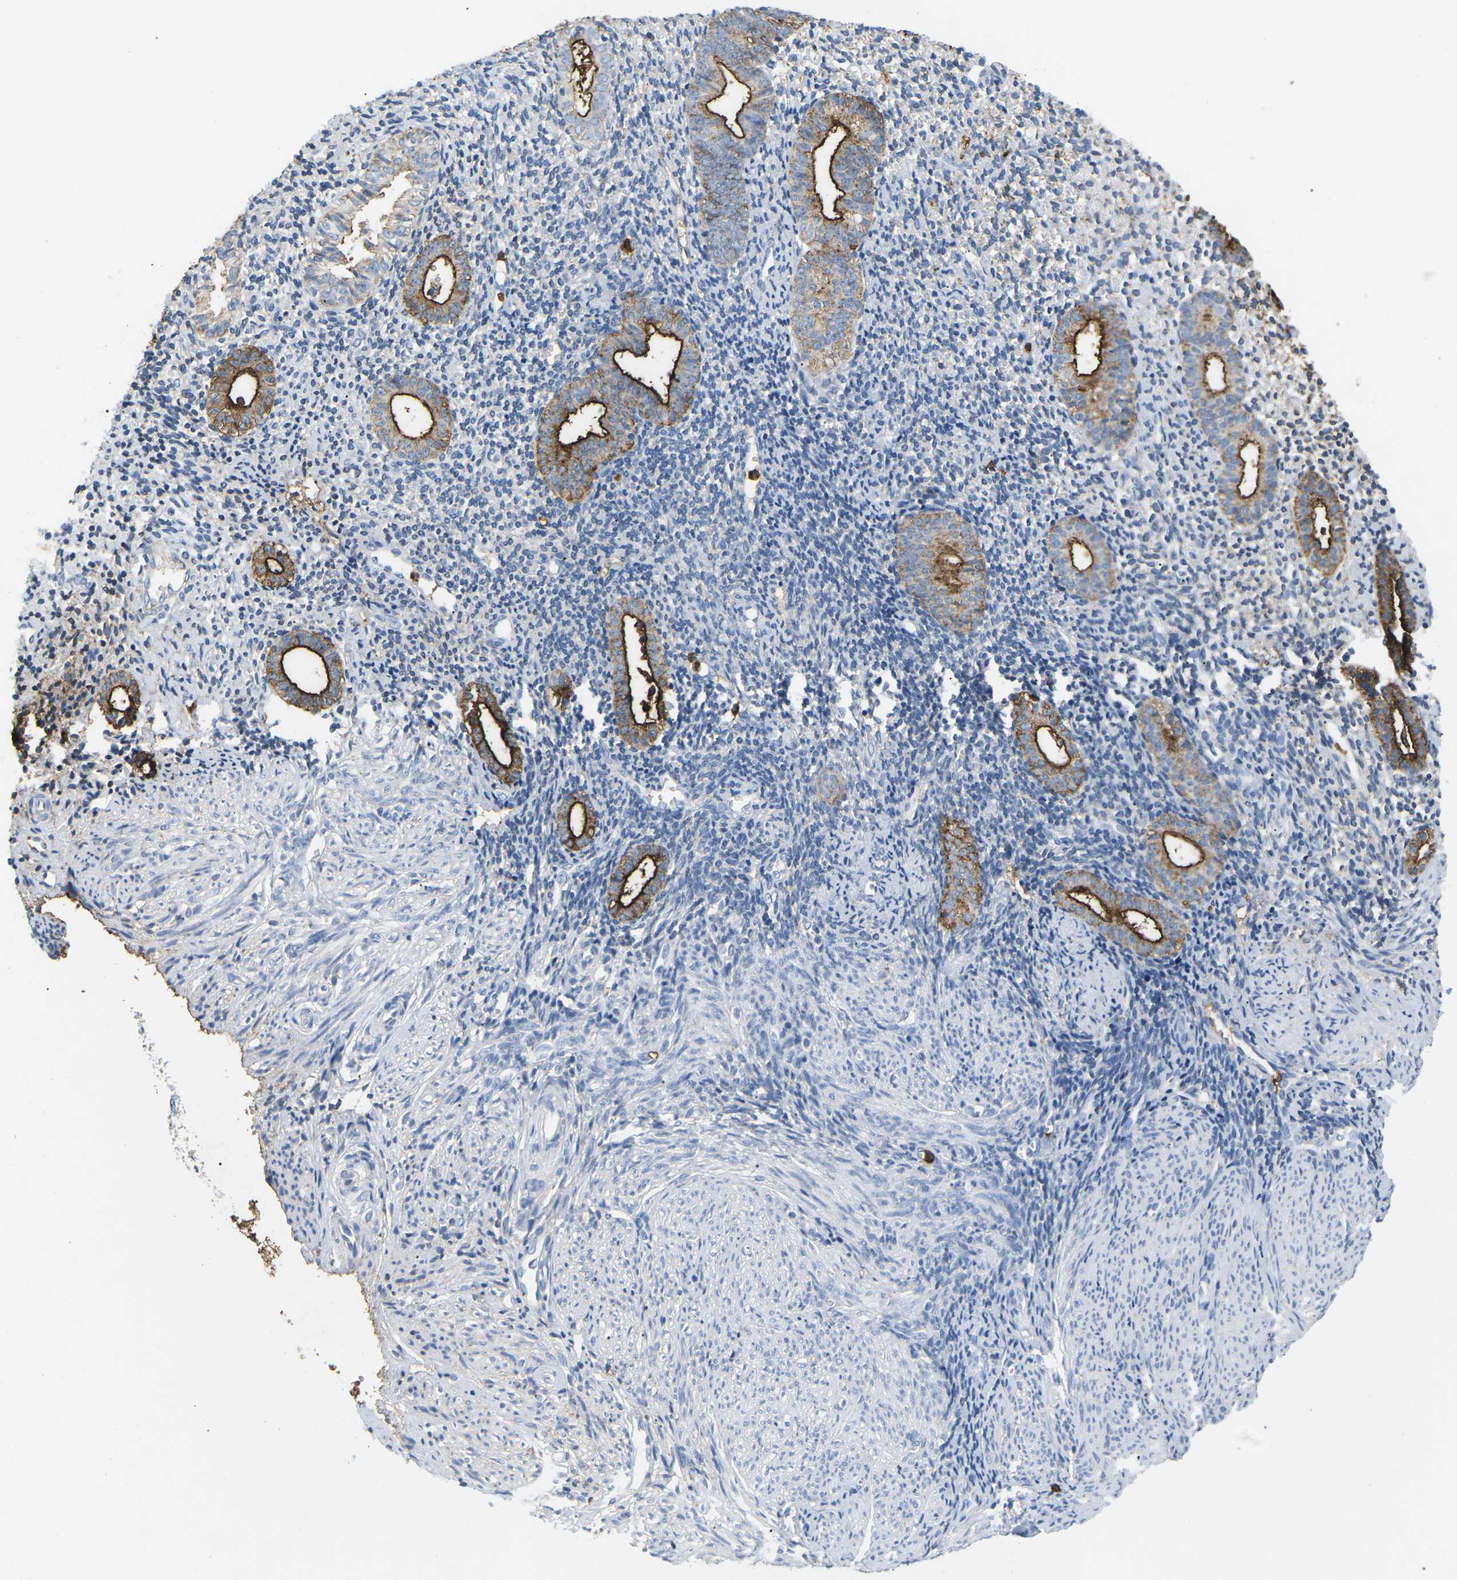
{"staining": {"intensity": "negative", "quantity": "none", "location": "none"}, "tissue": "endometrium", "cell_type": "Cells in endometrial stroma", "image_type": "normal", "snomed": [{"axis": "morphology", "description": "Normal tissue, NOS"}, {"axis": "topography", "description": "Endometrium"}], "caption": "Cells in endometrial stroma show no significant protein staining in benign endometrium. Brightfield microscopy of IHC stained with DAB (brown) and hematoxylin (blue), captured at high magnification.", "gene": "ADM", "patient": {"sex": "female", "age": 50}}